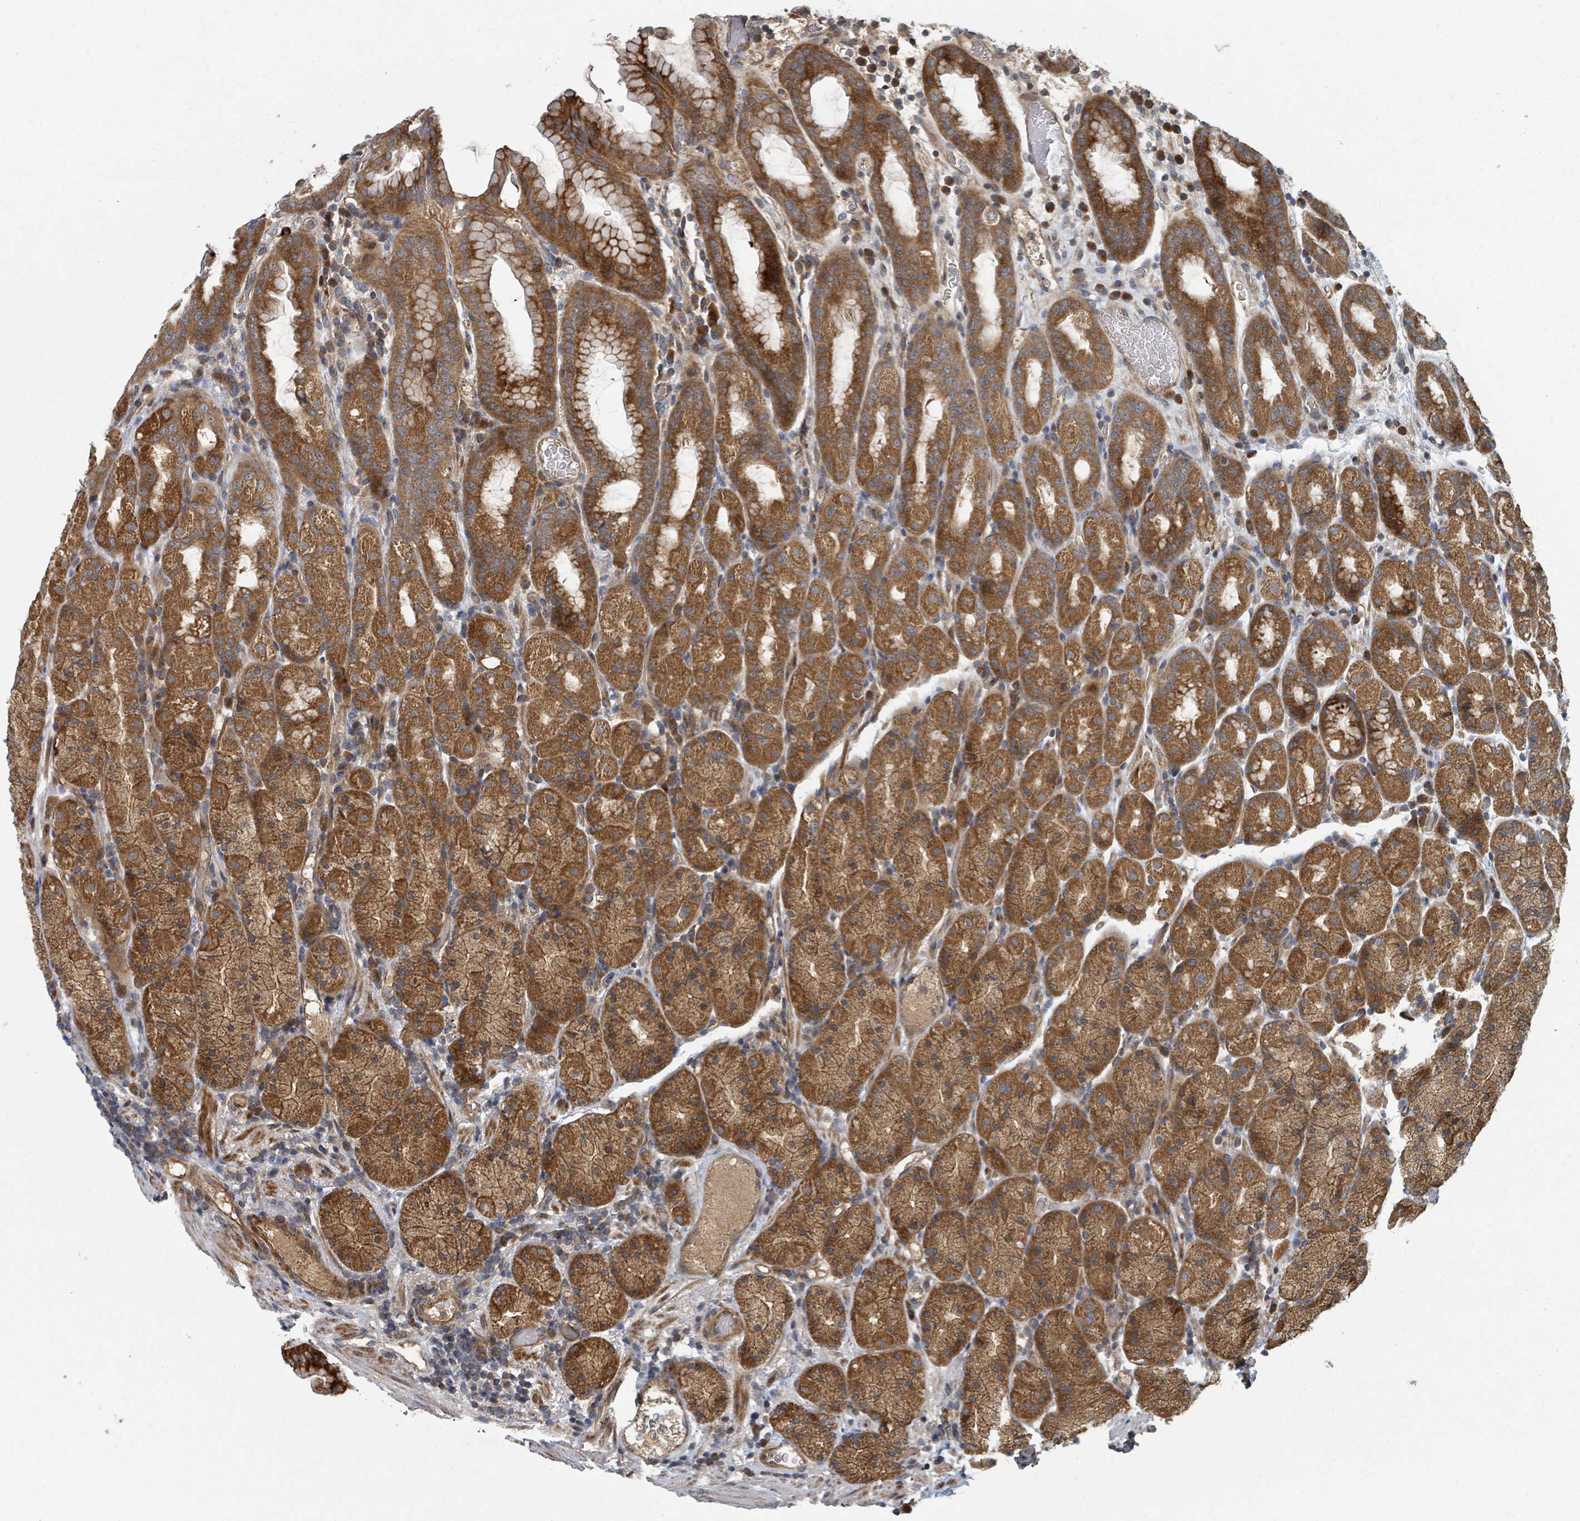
{"staining": {"intensity": "strong", "quantity": ">75%", "location": "cytoplasmic/membranous"}, "tissue": "stomach", "cell_type": "Glandular cells", "image_type": "normal", "snomed": [{"axis": "morphology", "description": "Normal tissue, NOS"}, {"axis": "topography", "description": "Stomach, upper"}, {"axis": "topography", "description": "Stomach, lower"}, {"axis": "topography", "description": "Small intestine"}], "caption": "Immunohistochemistry (IHC) photomicrograph of normal stomach stained for a protein (brown), which displays high levels of strong cytoplasmic/membranous expression in approximately >75% of glandular cells.", "gene": "DPM1", "patient": {"sex": "male", "age": 68}}